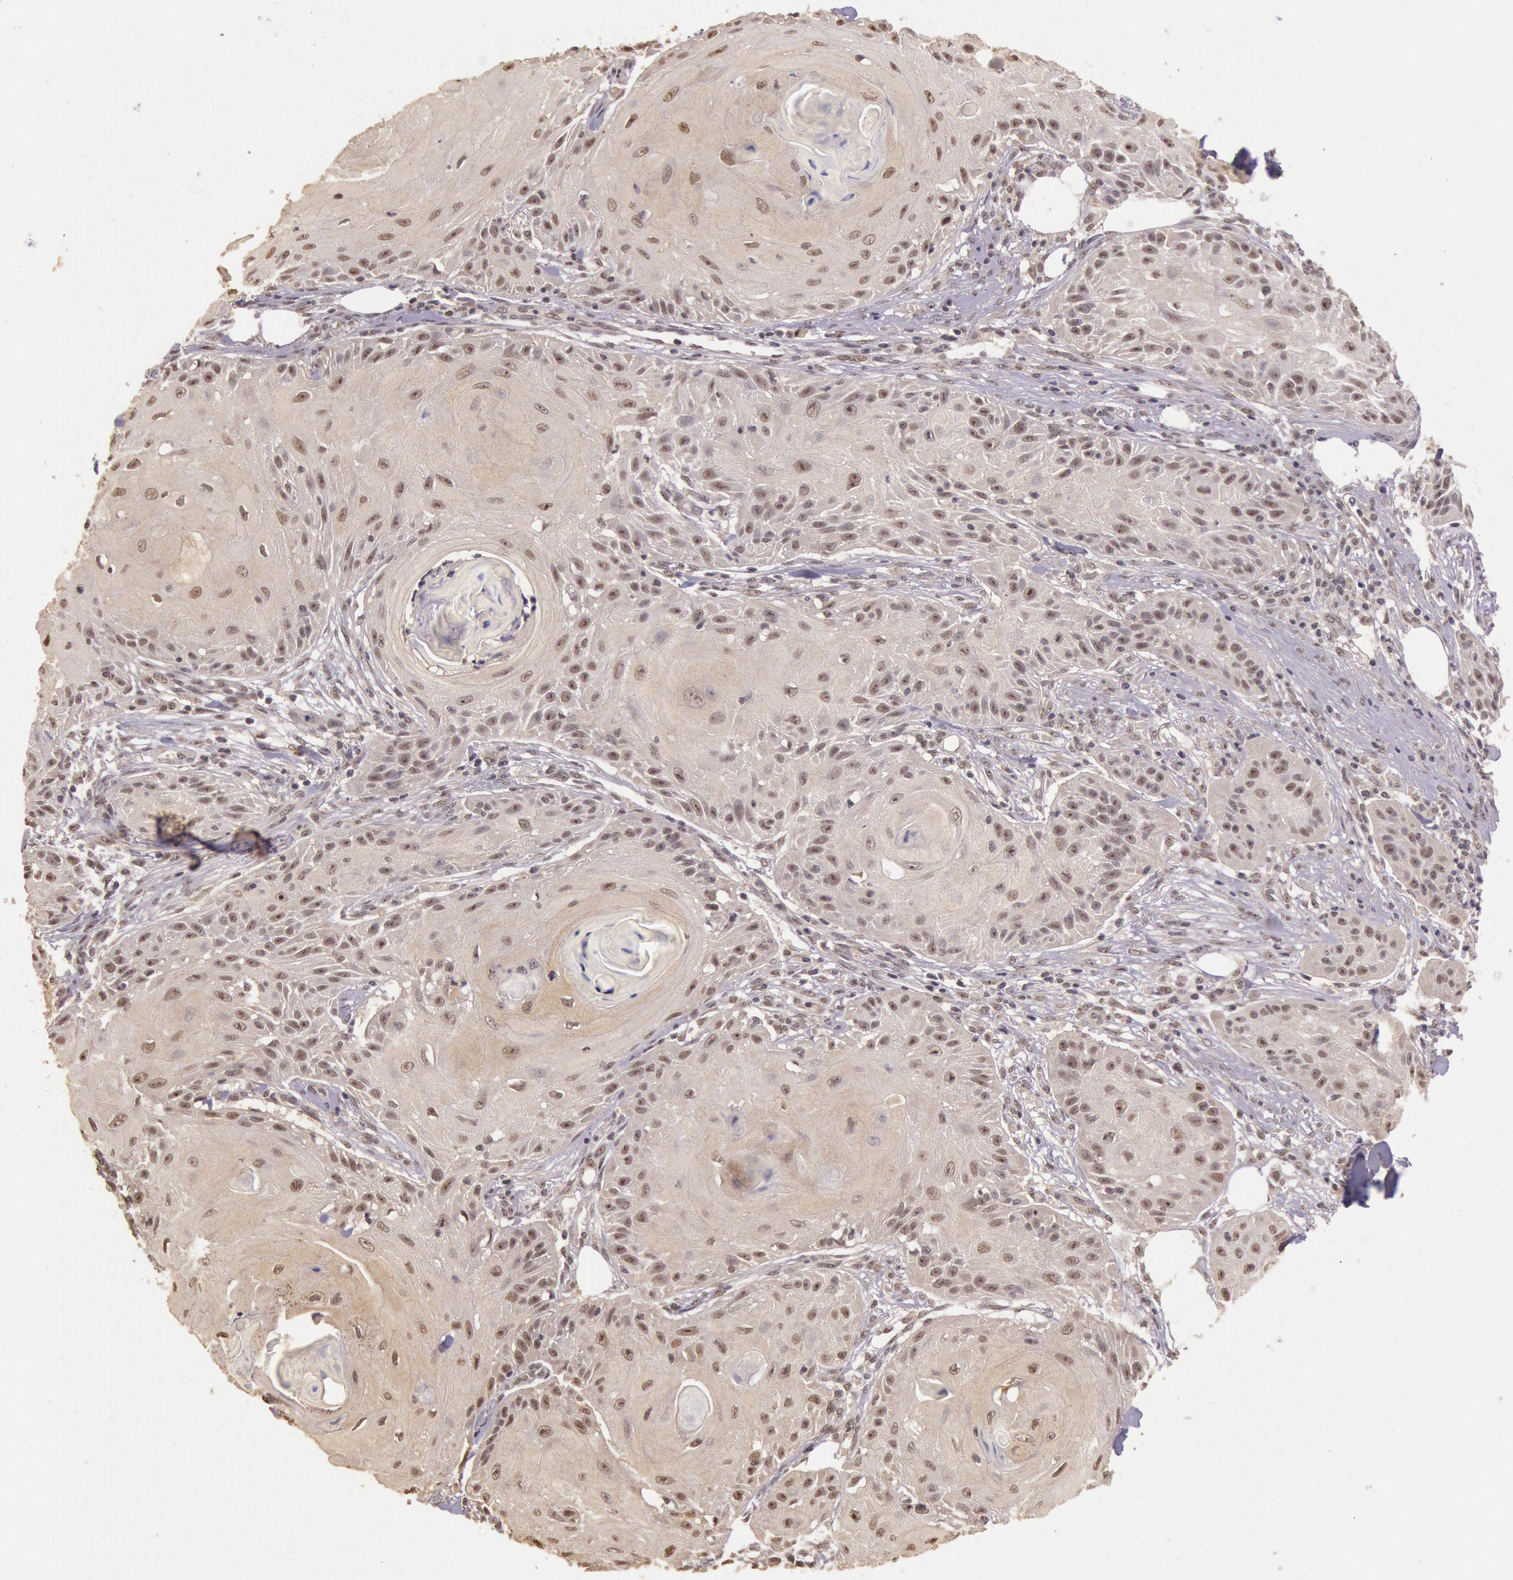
{"staining": {"intensity": "negative", "quantity": "none", "location": "none"}, "tissue": "skin cancer", "cell_type": "Tumor cells", "image_type": "cancer", "snomed": [{"axis": "morphology", "description": "Squamous cell carcinoma, NOS"}, {"axis": "topography", "description": "Skin"}], "caption": "Immunohistochemical staining of human skin squamous cell carcinoma demonstrates no significant staining in tumor cells.", "gene": "RTL10", "patient": {"sex": "female", "age": 88}}